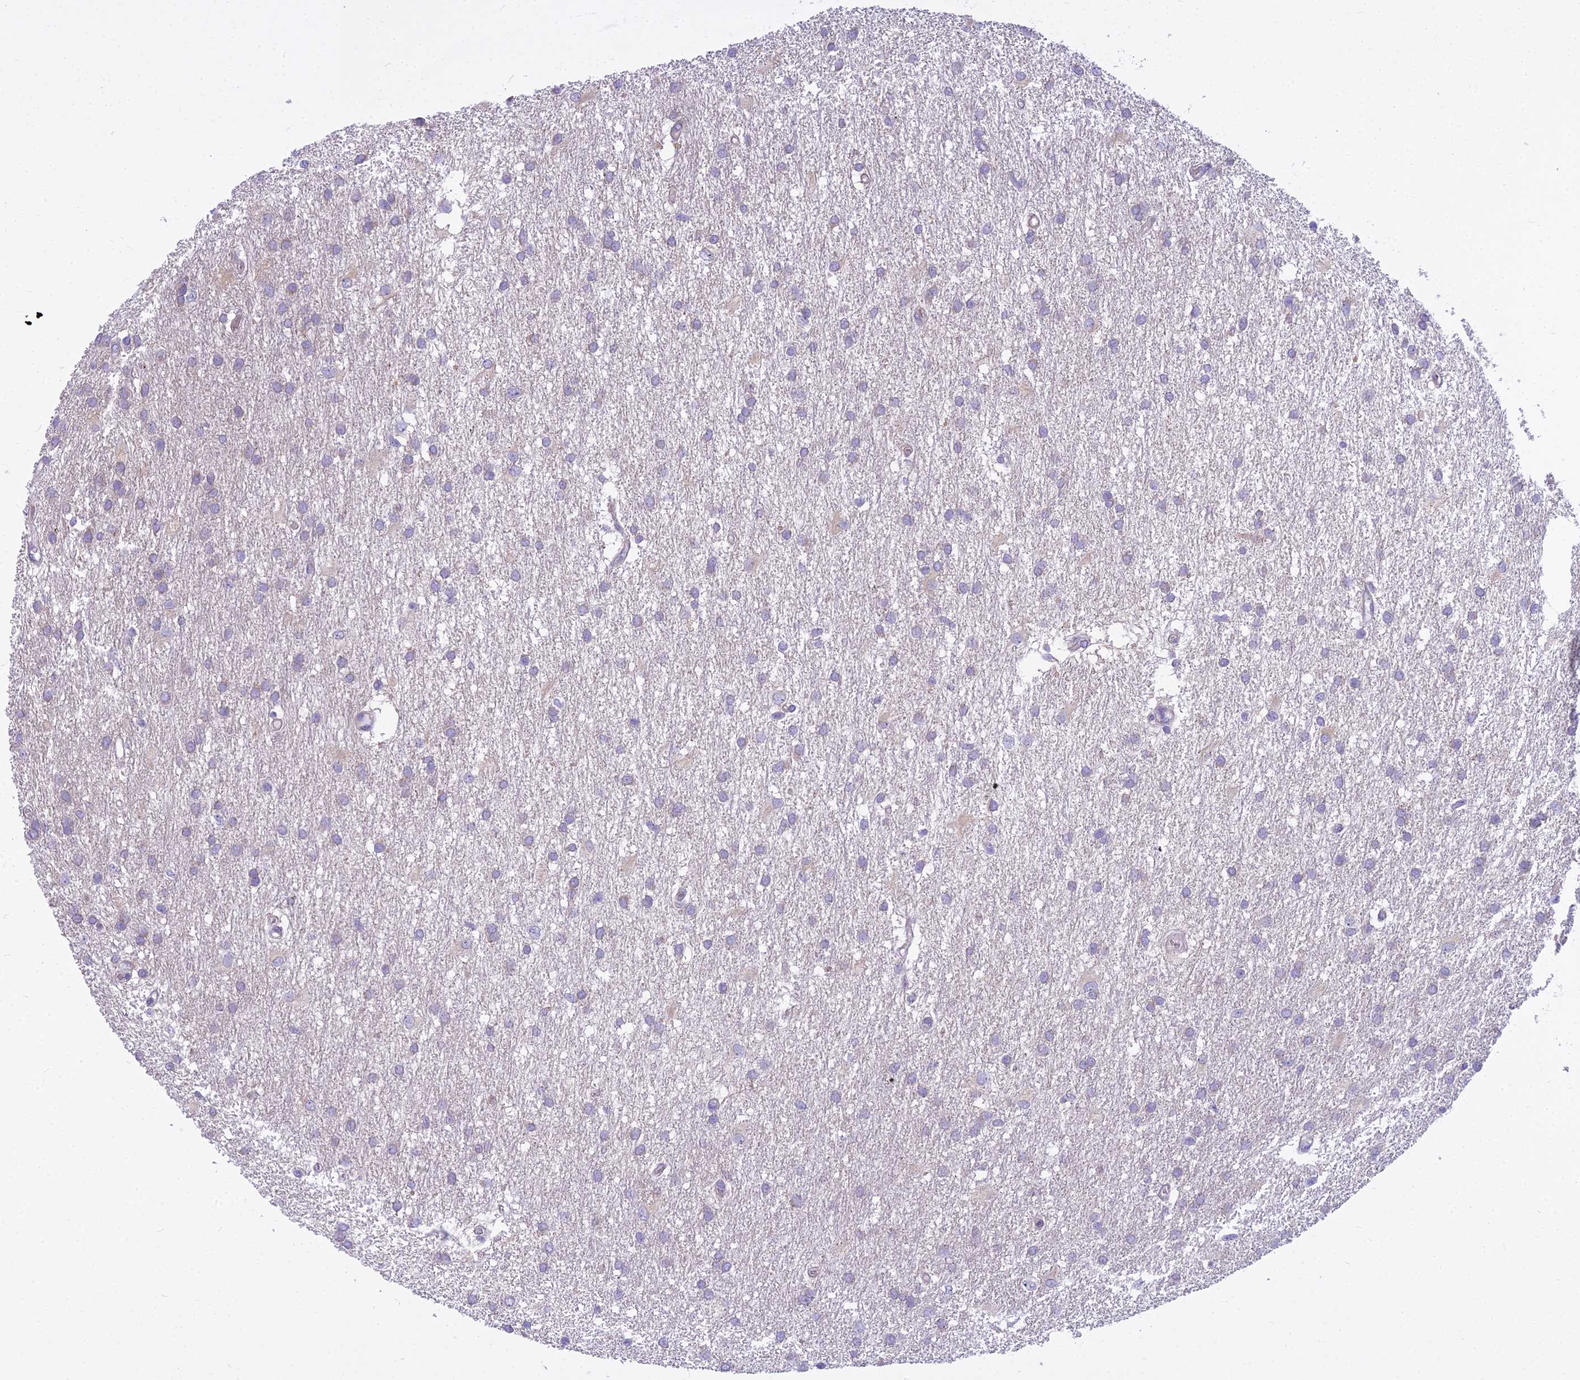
{"staining": {"intensity": "negative", "quantity": "none", "location": "none"}, "tissue": "glioma", "cell_type": "Tumor cells", "image_type": "cancer", "snomed": [{"axis": "morphology", "description": "Glioma, malignant, High grade"}, {"axis": "topography", "description": "Brain"}], "caption": "IHC of malignant high-grade glioma shows no staining in tumor cells. (DAB (3,3'-diaminobenzidine) IHC with hematoxylin counter stain).", "gene": "PCDHB14", "patient": {"sex": "male", "age": 77}}